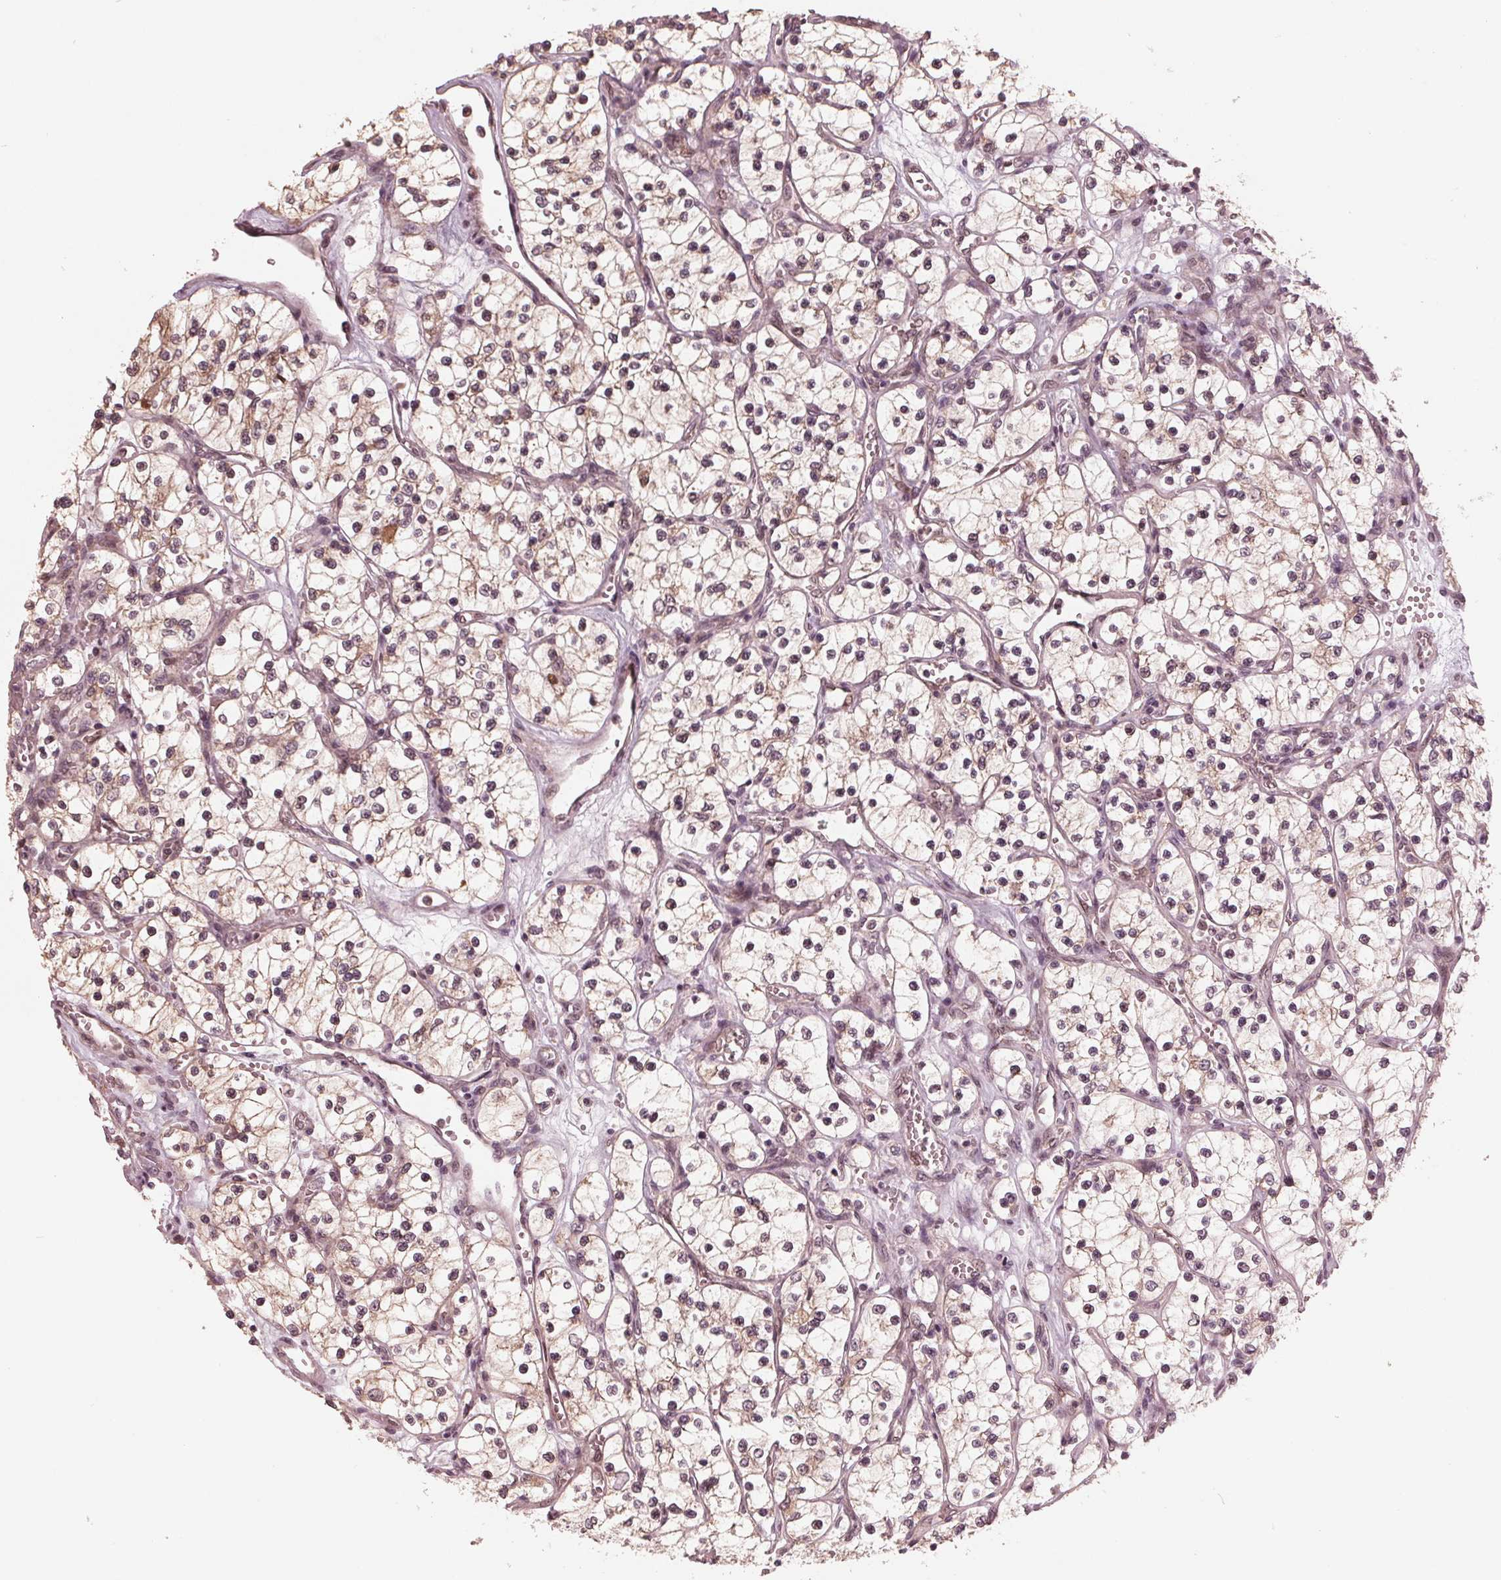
{"staining": {"intensity": "weak", "quantity": "<25%", "location": "nuclear"}, "tissue": "renal cancer", "cell_type": "Tumor cells", "image_type": "cancer", "snomed": [{"axis": "morphology", "description": "Adenocarcinoma, NOS"}, {"axis": "topography", "description": "Kidney"}], "caption": "Immunohistochemistry (IHC) histopathology image of neoplastic tissue: human renal cancer stained with DAB demonstrates no significant protein staining in tumor cells.", "gene": "ZNF471", "patient": {"sex": "female", "age": 69}}